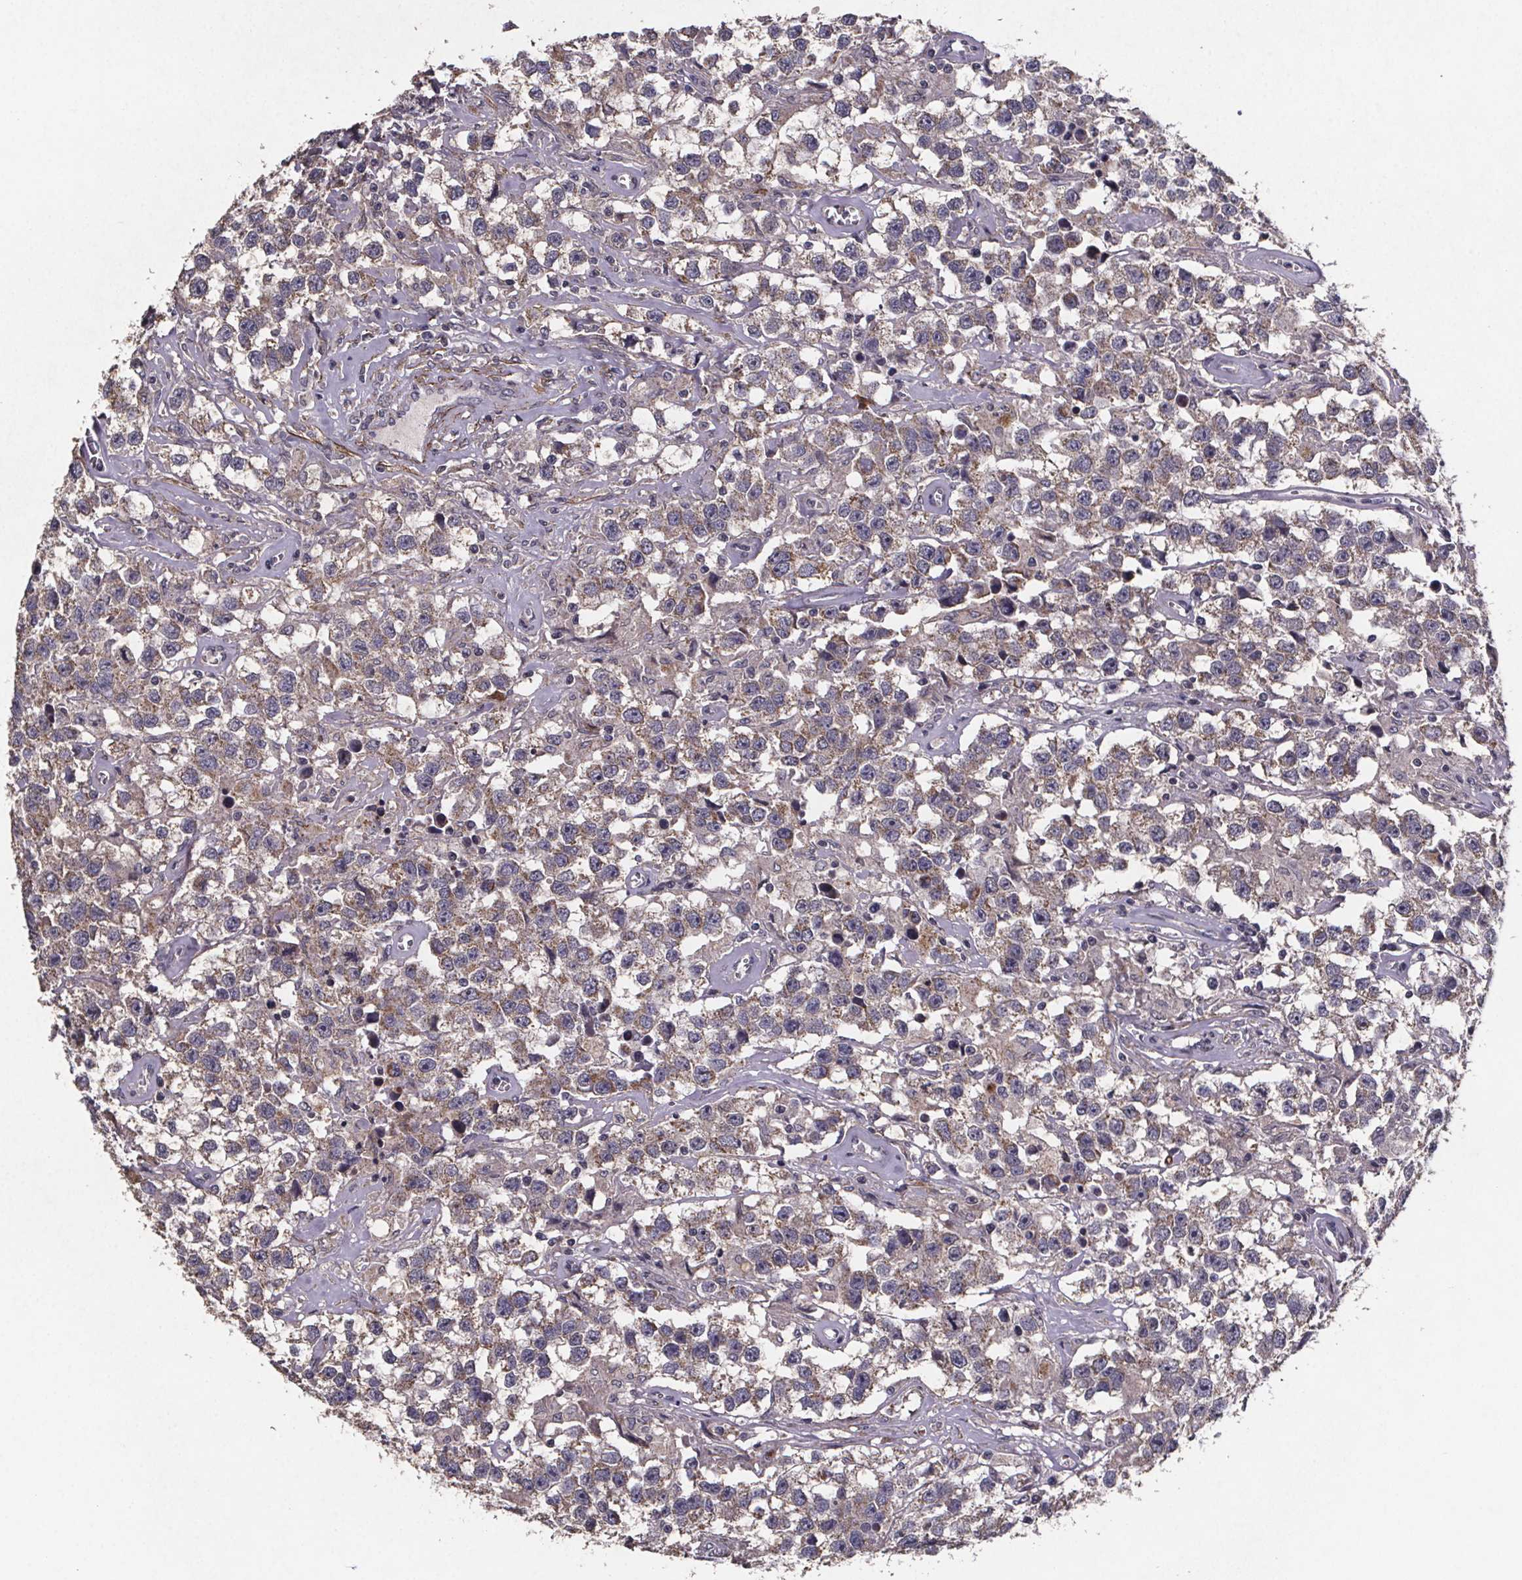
{"staining": {"intensity": "weak", "quantity": "25%-75%", "location": "cytoplasmic/membranous"}, "tissue": "testis cancer", "cell_type": "Tumor cells", "image_type": "cancer", "snomed": [{"axis": "morphology", "description": "Seminoma, NOS"}, {"axis": "topography", "description": "Testis"}], "caption": "Tumor cells reveal low levels of weak cytoplasmic/membranous positivity in approximately 25%-75% of cells in human seminoma (testis).", "gene": "PALLD", "patient": {"sex": "male", "age": 43}}